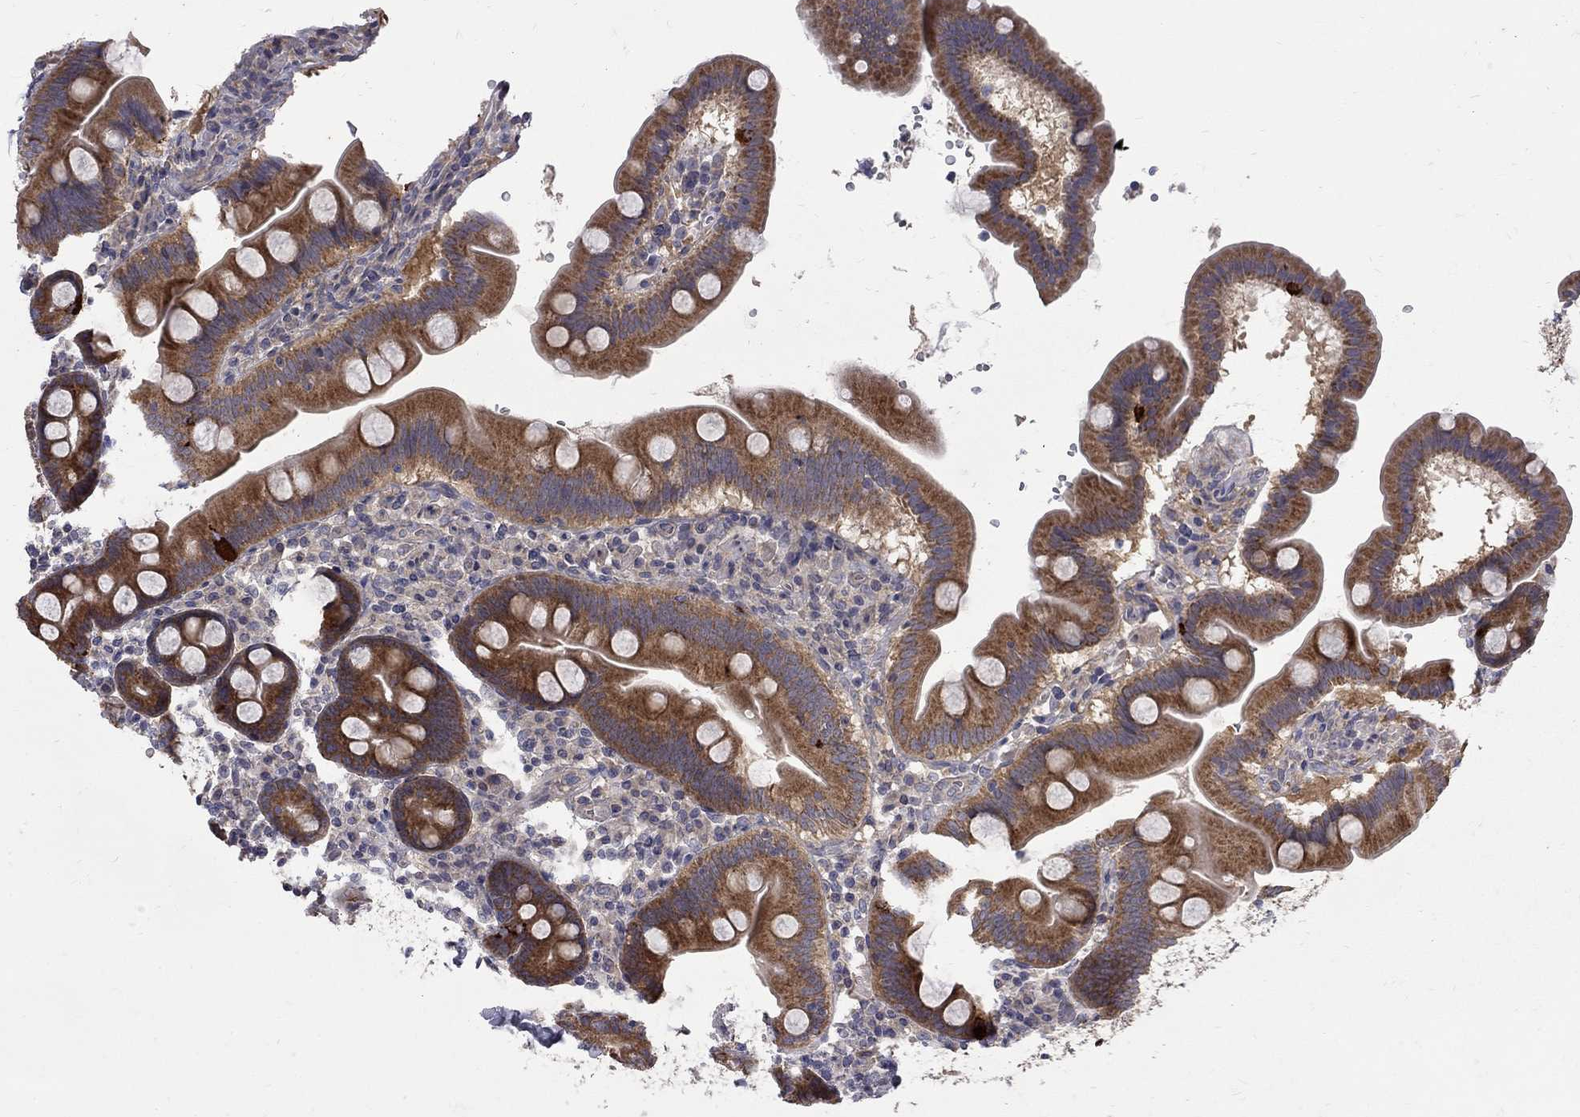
{"staining": {"intensity": "moderate", "quantity": ">75%", "location": "cytoplasmic/membranous"}, "tissue": "duodenum", "cell_type": "Glandular cells", "image_type": "normal", "snomed": [{"axis": "morphology", "description": "Normal tissue, NOS"}, {"axis": "topography", "description": "Duodenum"}], "caption": "Moderate cytoplasmic/membranous staining for a protein is appreciated in about >75% of glandular cells of unremarkable duodenum using immunohistochemistry (IHC).", "gene": "SH2B1", "patient": {"sex": "male", "age": 59}}